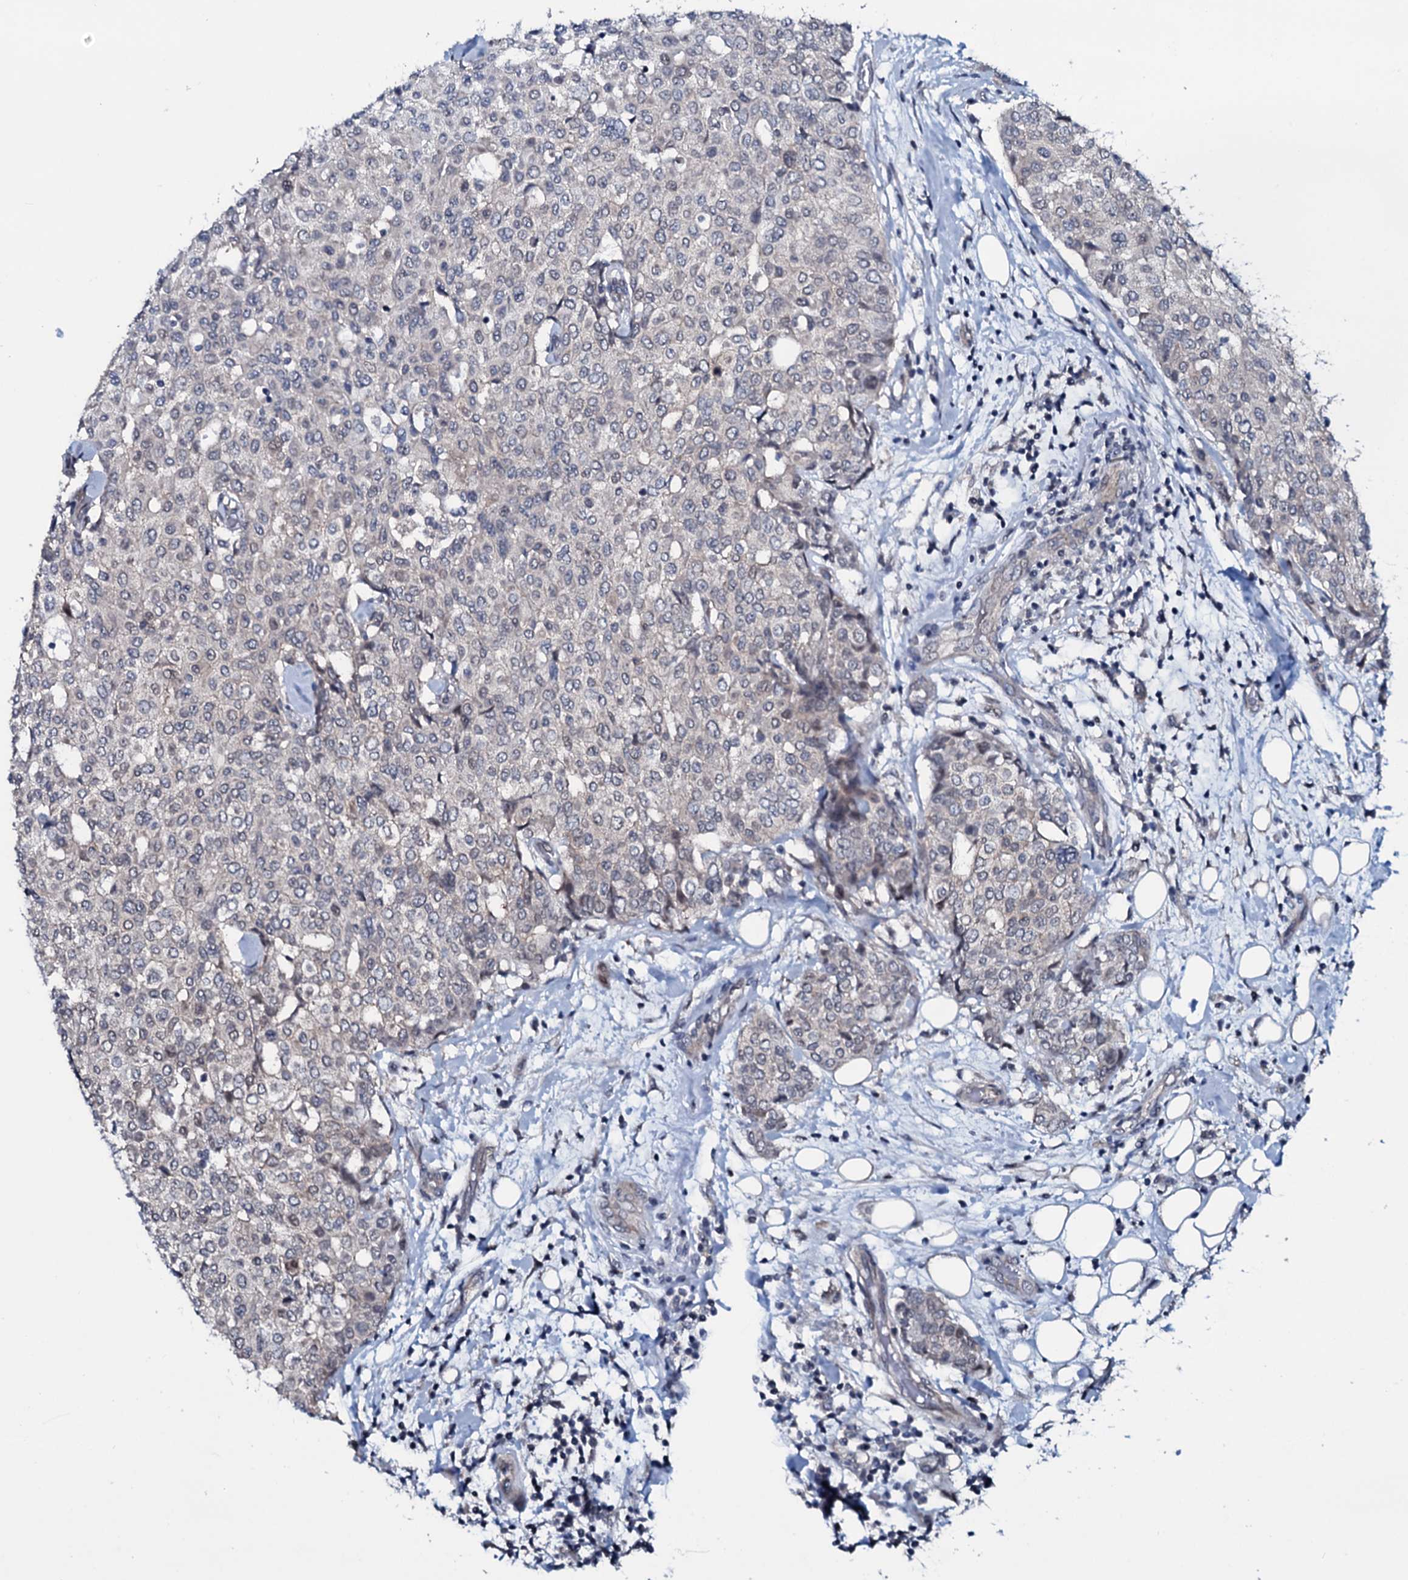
{"staining": {"intensity": "negative", "quantity": "none", "location": "none"}, "tissue": "breast cancer", "cell_type": "Tumor cells", "image_type": "cancer", "snomed": [{"axis": "morphology", "description": "Lobular carcinoma"}, {"axis": "topography", "description": "Breast"}], "caption": "Human breast cancer (lobular carcinoma) stained for a protein using immunohistochemistry displays no staining in tumor cells.", "gene": "OGFOD2", "patient": {"sex": "female", "age": 51}}